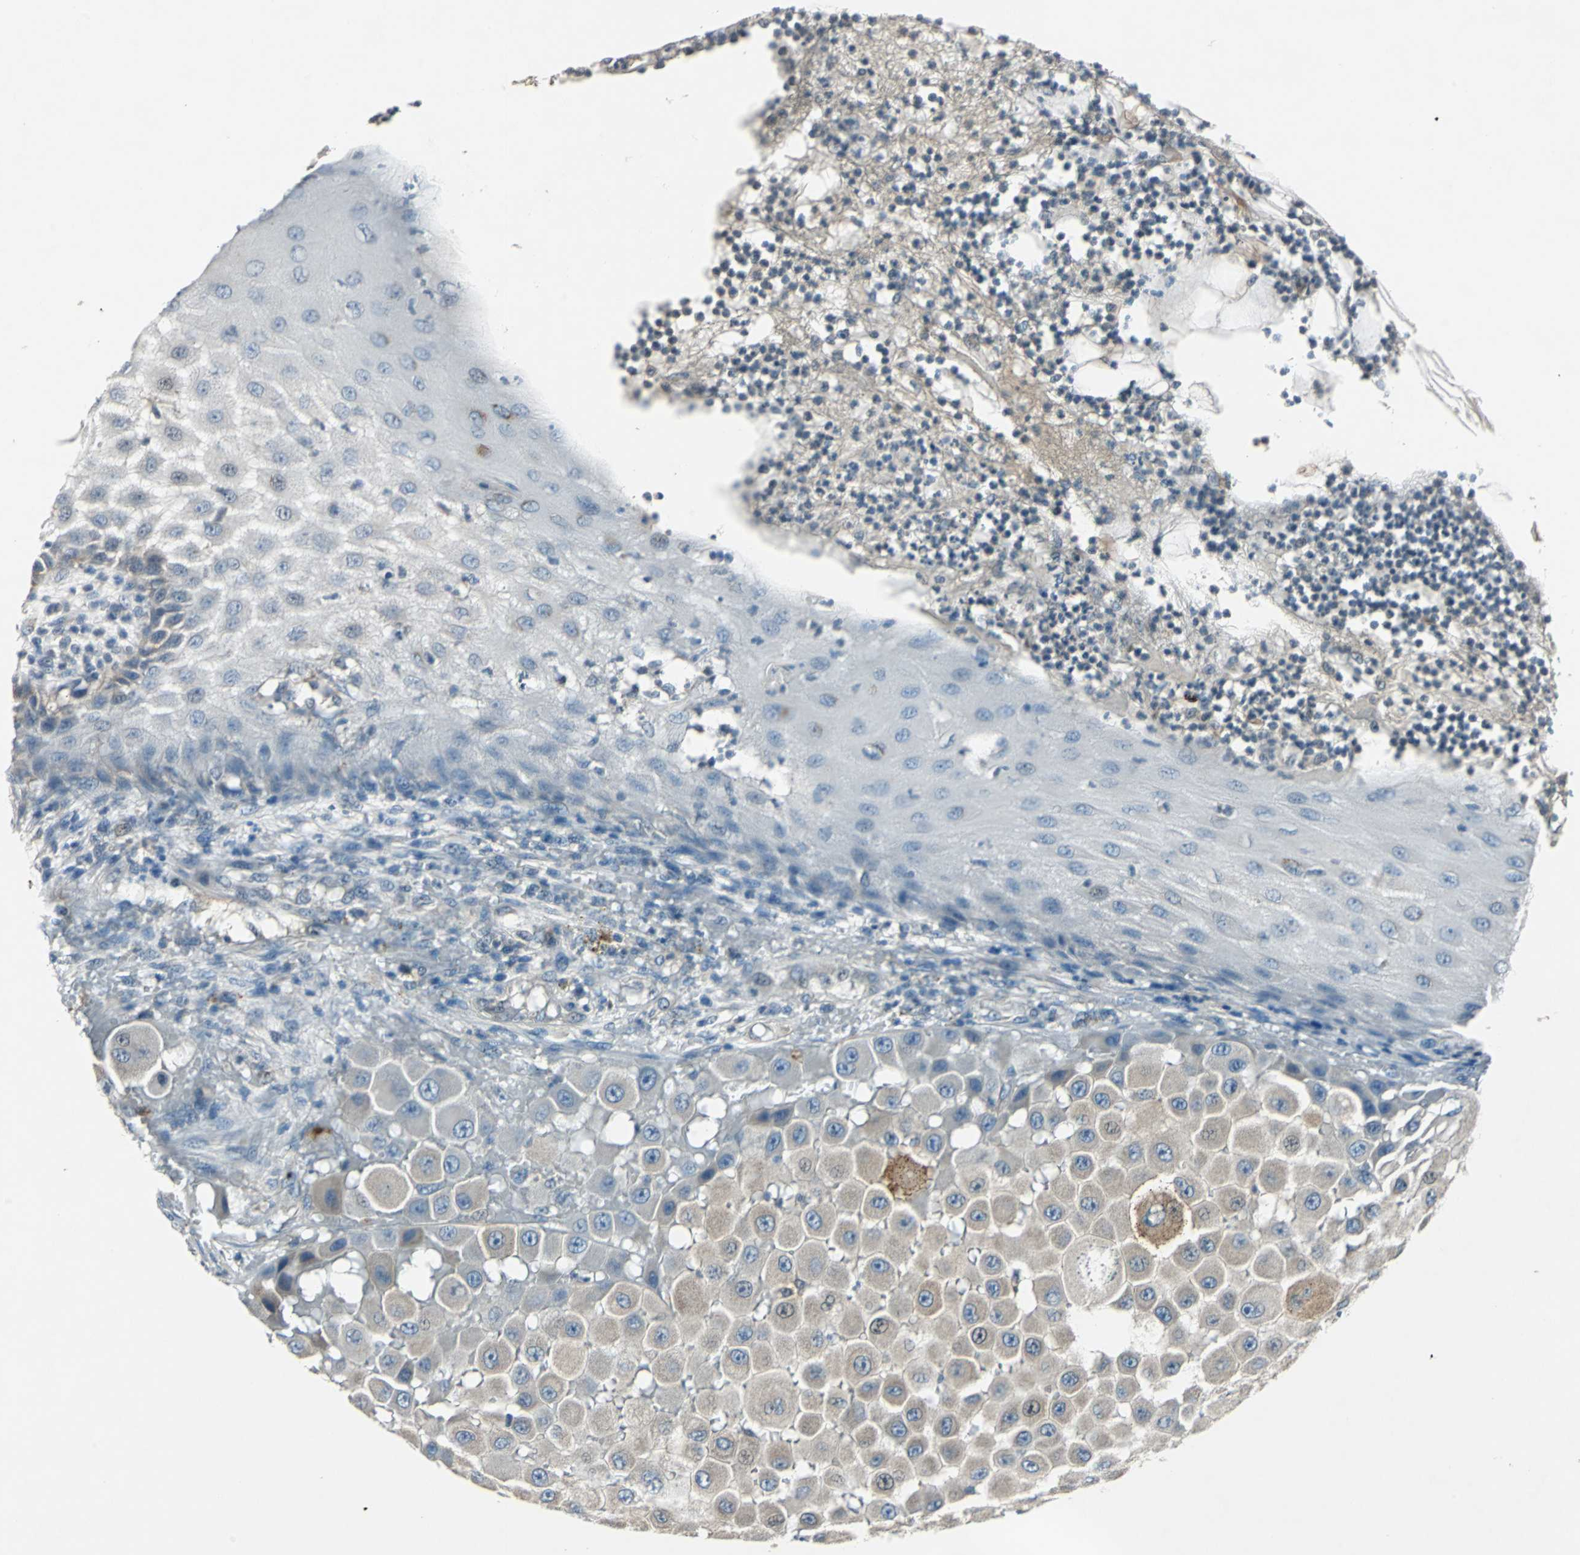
{"staining": {"intensity": "weak", "quantity": "25%-75%", "location": "cytoplasmic/membranous"}, "tissue": "melanoma", "cell_type": "Tumor cells", "image_type": "cancer", "snomed": [{"axis": "morphology", "description": "Malignant melanoma, NOS"}, {"axis": "topography", "description": "Skin"}], "caption": "Melanoma stained with DAB IHC exhibits low levels of weak cytoplasmic/membranous expression in approximately 25%-75% of tumor cells.", "gene": "SLC2A13", "patient": {"sex": "female", "age": 81}}